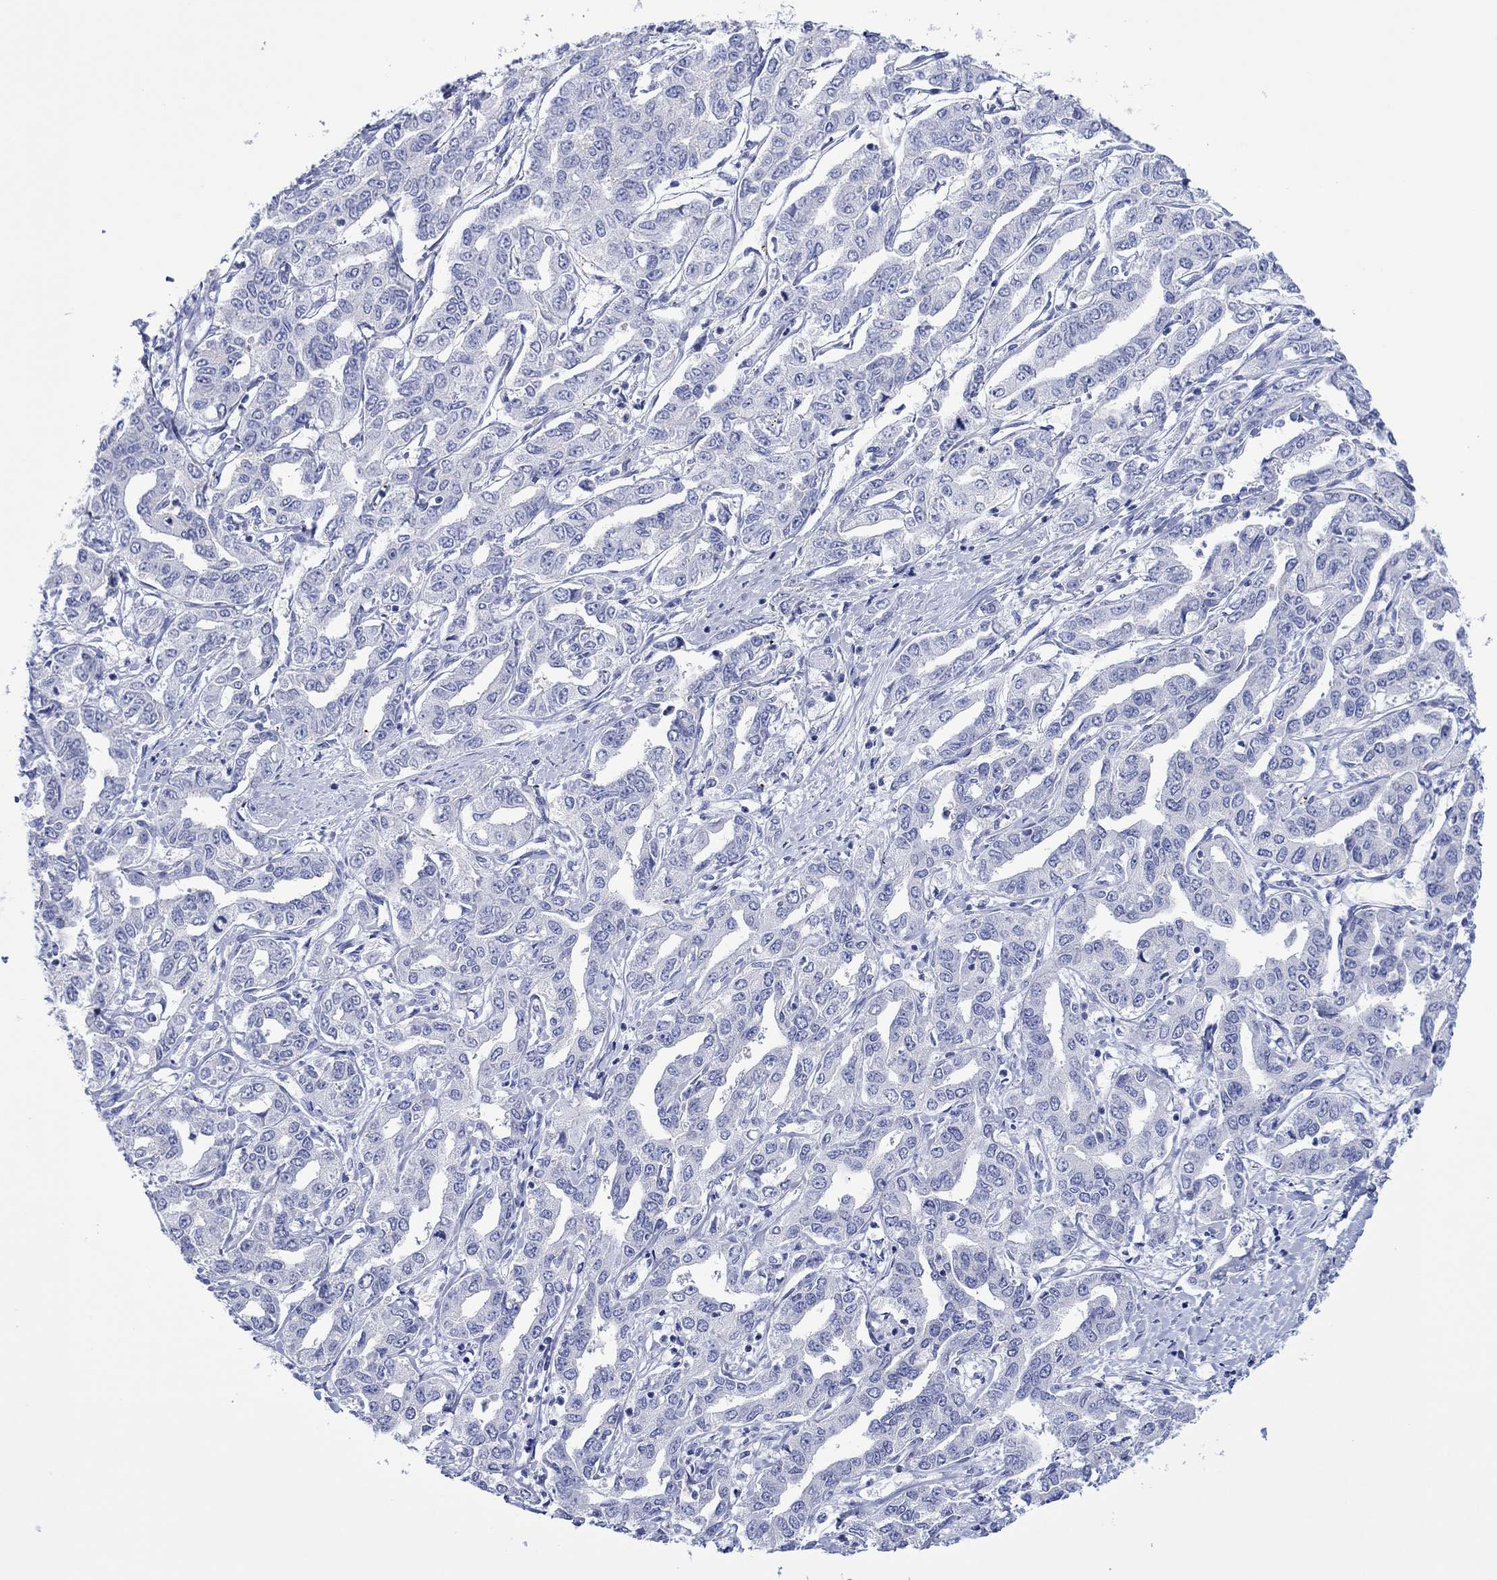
{"staining": {"intensity": "negative", "quantity": "none", "location": "none"}, "tissue": "liver cancer", "cell_type": "Tumor cells", "image_type": "cancer", "snomed": [{"axis": "morphology", "description": "Cholangiocarcinoma"}, {"axis": "topography", "description": "Liver"}], "caption": "Human liver cholangiocarcinoma stained for a protein using IHC displays no expression in tumor cells.", "gene": "MLANA", "patient": {"sex": "male", "age": 59}}